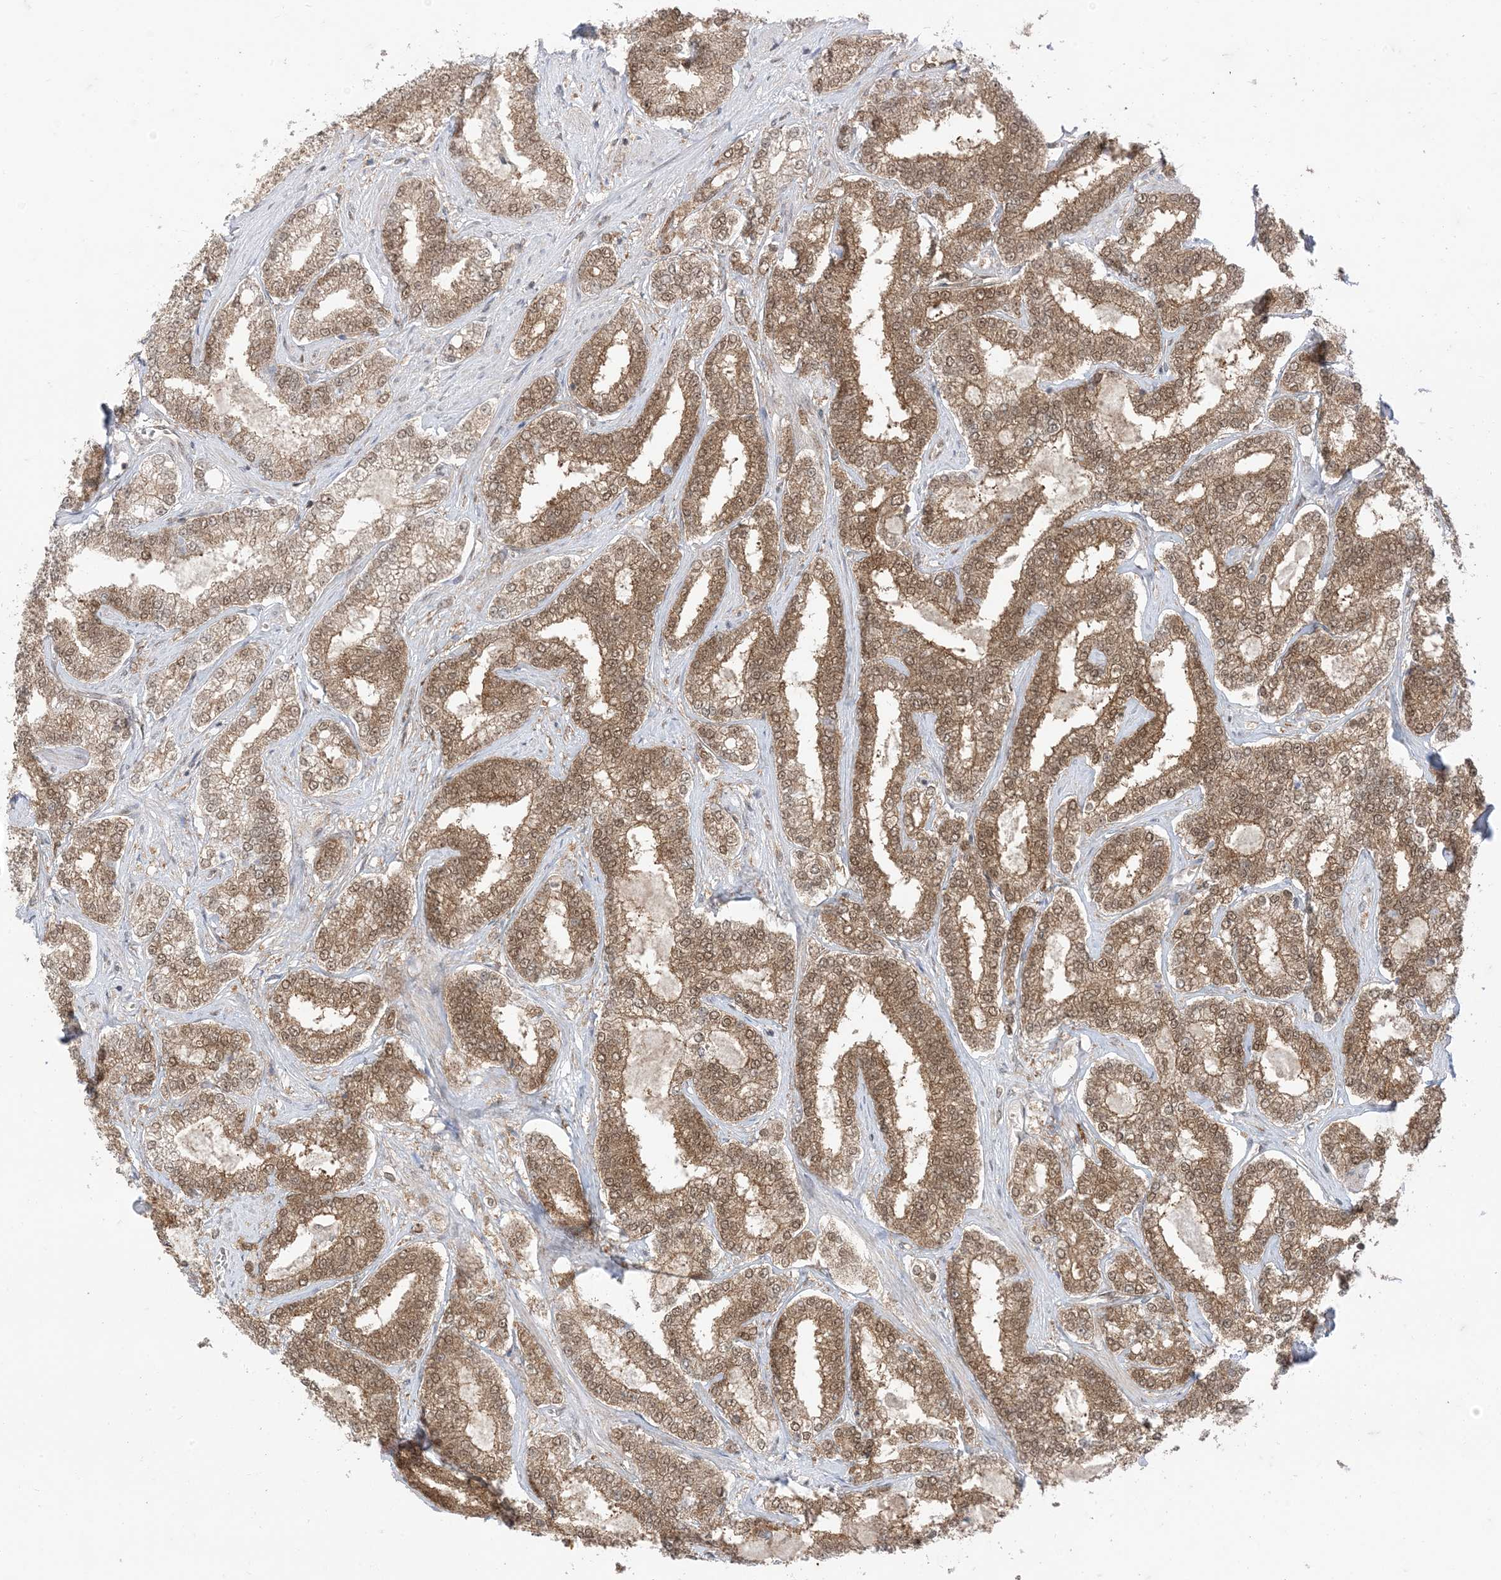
{"staining": {"intensity": "moderate", "quantity": ">75%", "location": "cytoplasmic/membranous,nuclear"}, "tissue": "prostate cancer", "cell_type": "Tumor cells", "image_type": "cancer", "snomed": [{"axis": "morphology", "description": "Normal tissue, NOS"}, {"axis": "morphology", "description": "Adenocarcinoma, High grade"}, {"axis": "topography", "description": "Prostate"}], "caption": "Moderate cytoplasmic/membranous and nuclear positivity is seen in about >75% of tumor cells in adenocarcinoma (high-grade) (prostate).", "gene": "PTPA", "patient": {"sex": "male", "age": 83}}